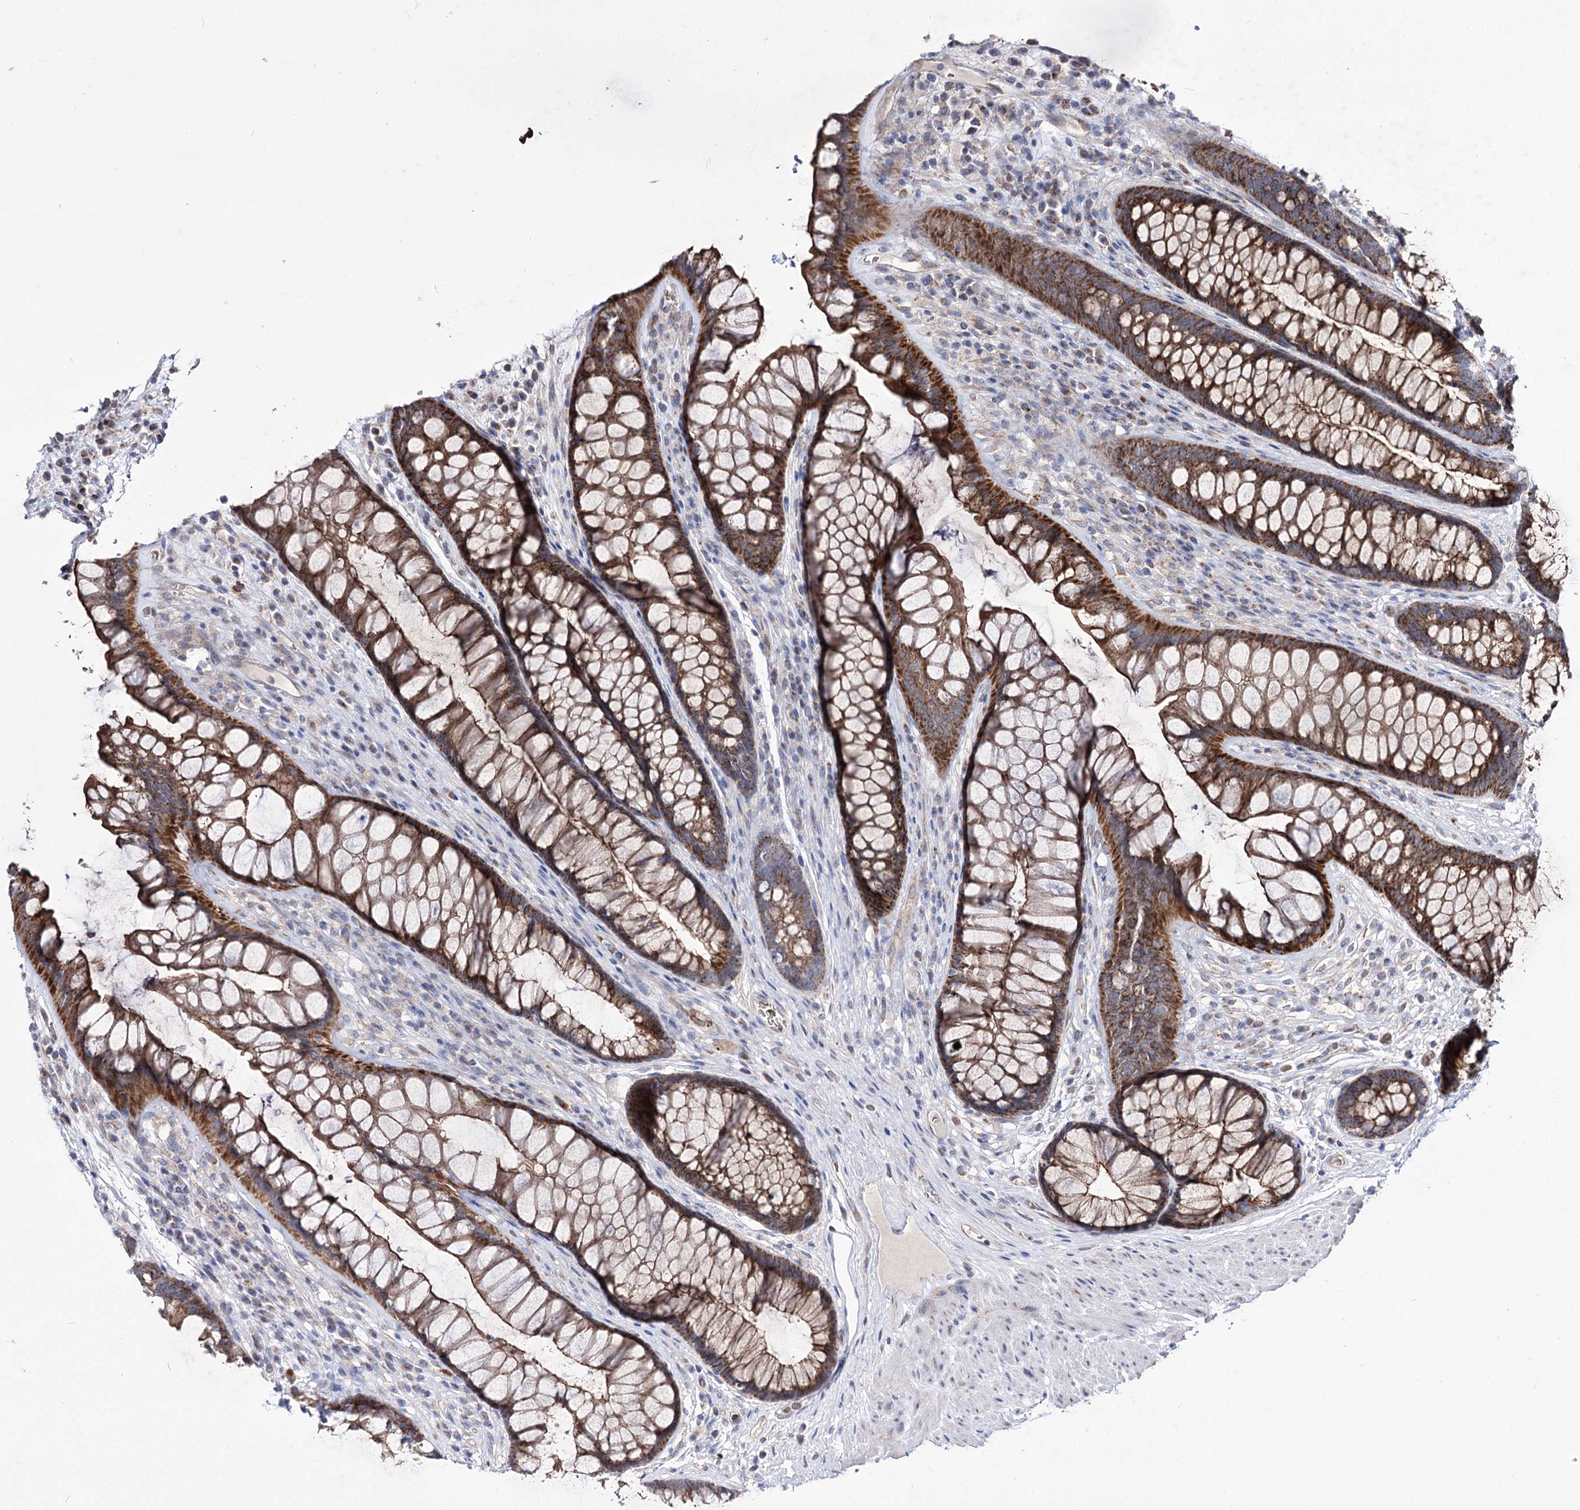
{"staining": {"intensity": "strong", "quantity": ">75%", "location": "cytoplasmic/membranous"}, "tissue": "rectum", "cell_type": "Glandular cells", "image_type": "normal", "snomed": [{"axis": "morphology", "description": "Normal tissue, NOS"}, {"axis": "topography", "description": "Rectum"}], "caption": "Immunohistochemical staining of normal human rectum demonstrates strong cytoplasmic/membranous protein positivity in approximately >75% of glandular cells.", "gene": "OSBPL5", "patient": {"sex": "male", "age": 74}}